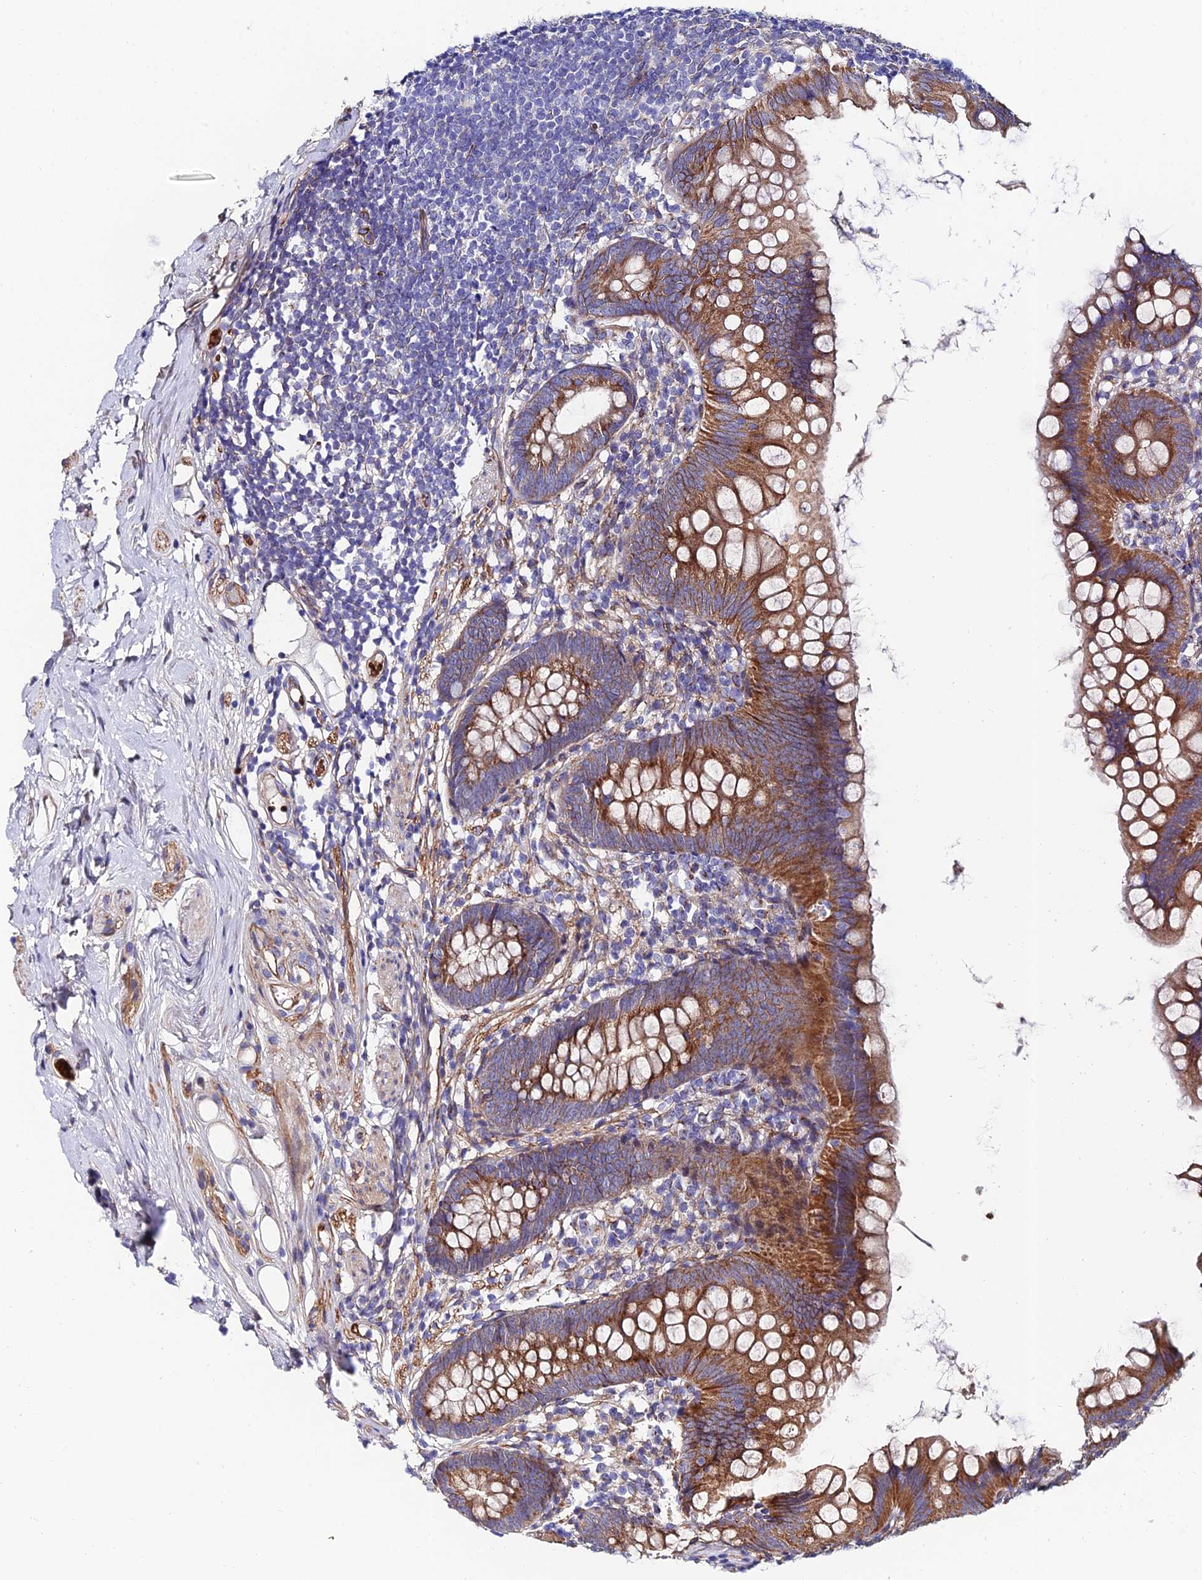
{"staining": {"intensity": "moderate", "quantity": ">75%", "location": "cytoplasmic/membranous"}, "tissue": "appendix", "cell_type": "Glandular cells", "image_type": "normal", "snomed": [{"axis": "morphology", "description": "Normal tissue, NOS"}, {"axis": "topography", "description": "Appendix"}], "caption": "Immunohistochemistry staining of normal appendix, which displays medium levels of moderate cytoplasmic/membranous expression in approximately >75% of glandular cells indicating moderate cytoplasmic/membranous protein positivity. The staining was performed using DAB (brown) for protein detection and nuclei were counterstained in hematoxylin (blue).", "gene": "ADGRF3", "patient": {"sex": "female", "age": 62}}